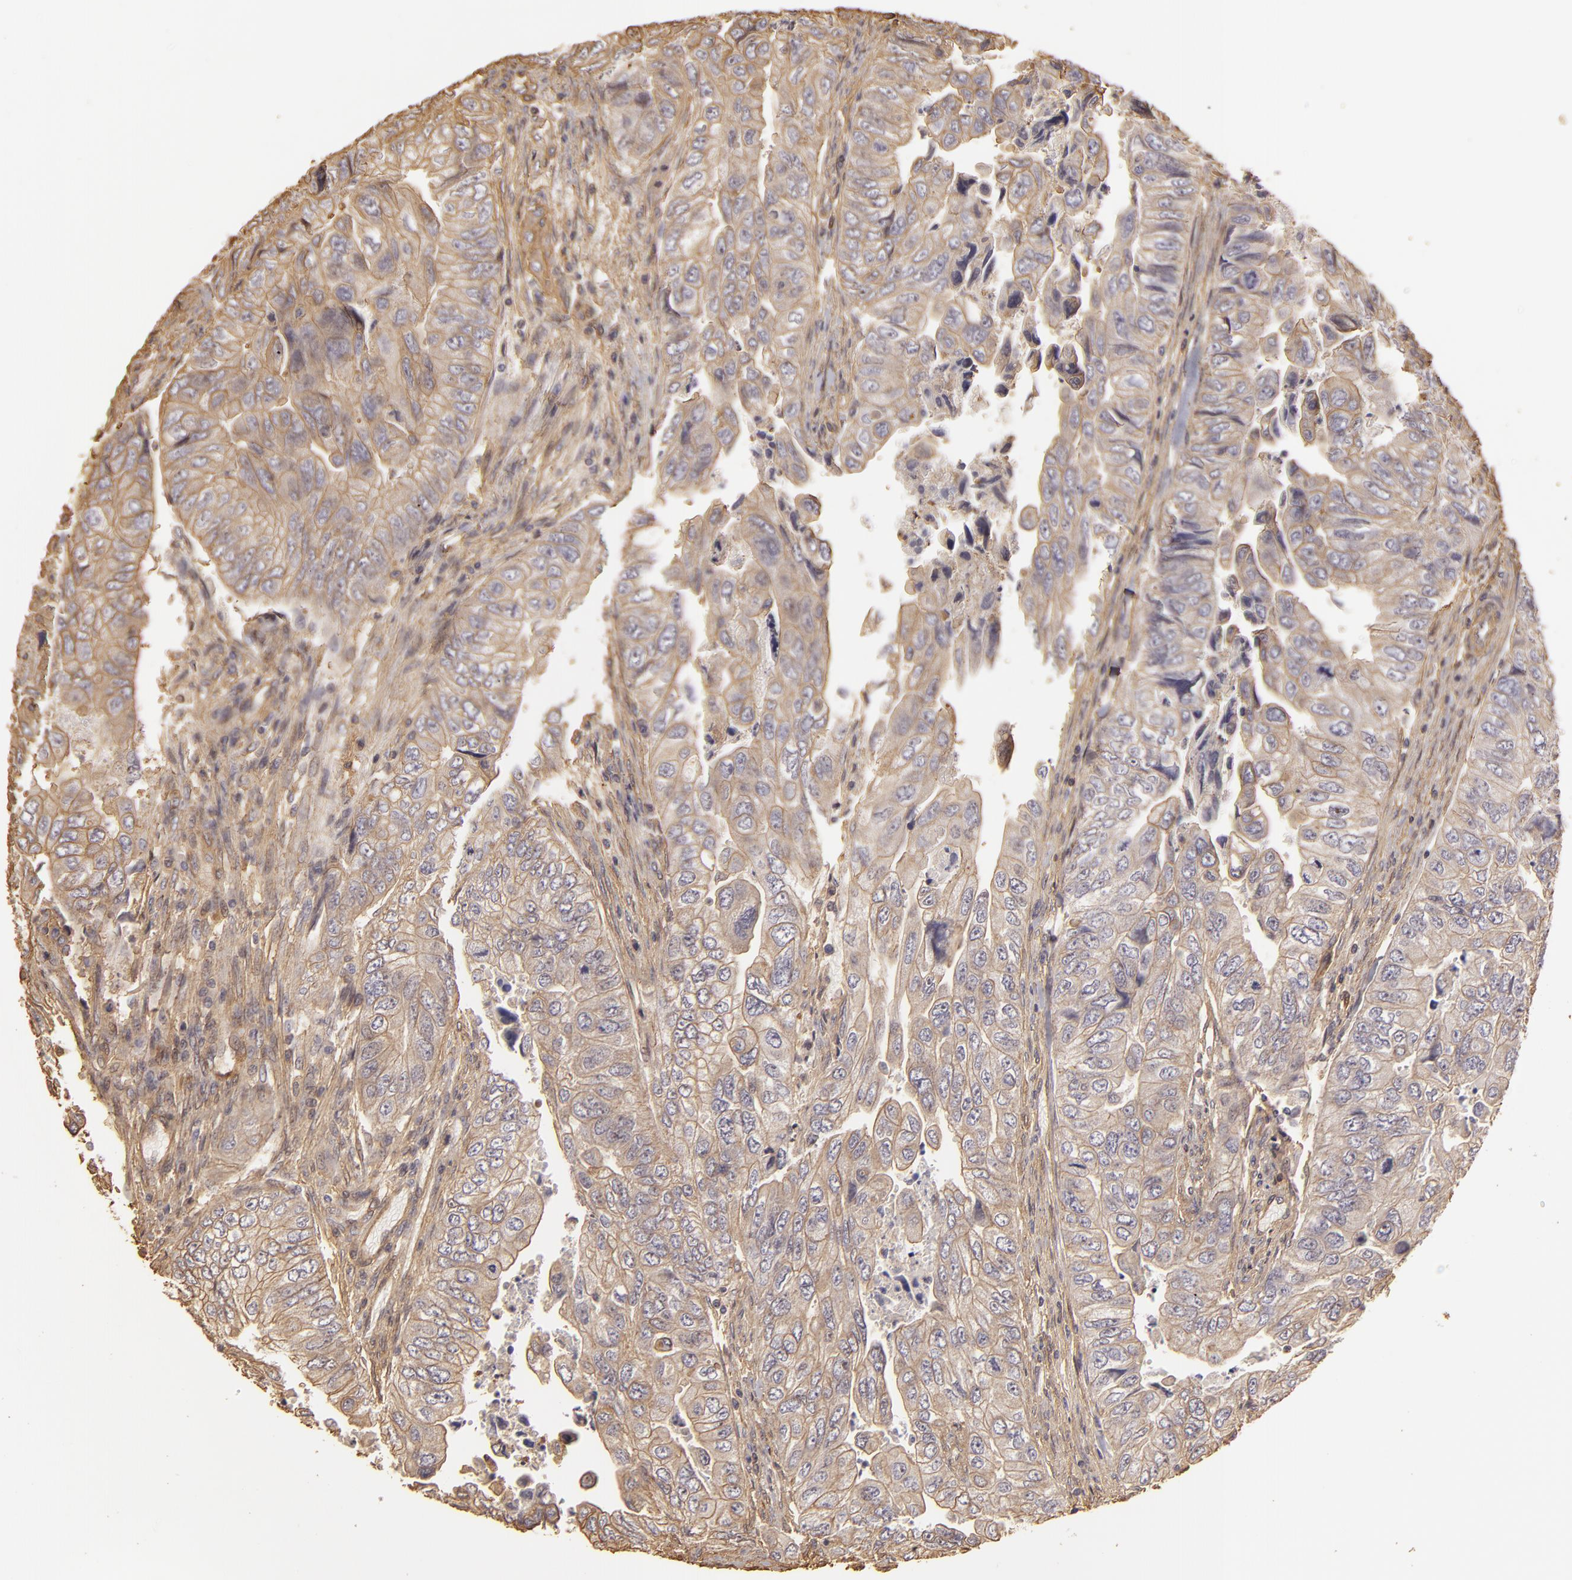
{"staining": {"intensity": "weak", "quantity": ">75%", "location": "cytoplasmic/membranous"}, "tissue": "colorectal cancer", "cell_type": "Tumor cells", "image_type": "cancer", "snomed": [{"axis": "morphology", "description": "Adenocarcinoma, NOS"}, {"axis": "topography", "description": "Colon"}], "caption": "Colorectal adenocarcinoma tissue demonstrates weak cytoplasmic/membranous staining in about >75% of tumor cells, visualized by immunohistochemistry. Using DAB (3,3'-diaminobenzidine) (brown) and hematoxylin (blue) stains, captured at high magnification using brightfield microscopy.", "gene": "HSPB6", "patient": {"sex": "female", "age": 11}}